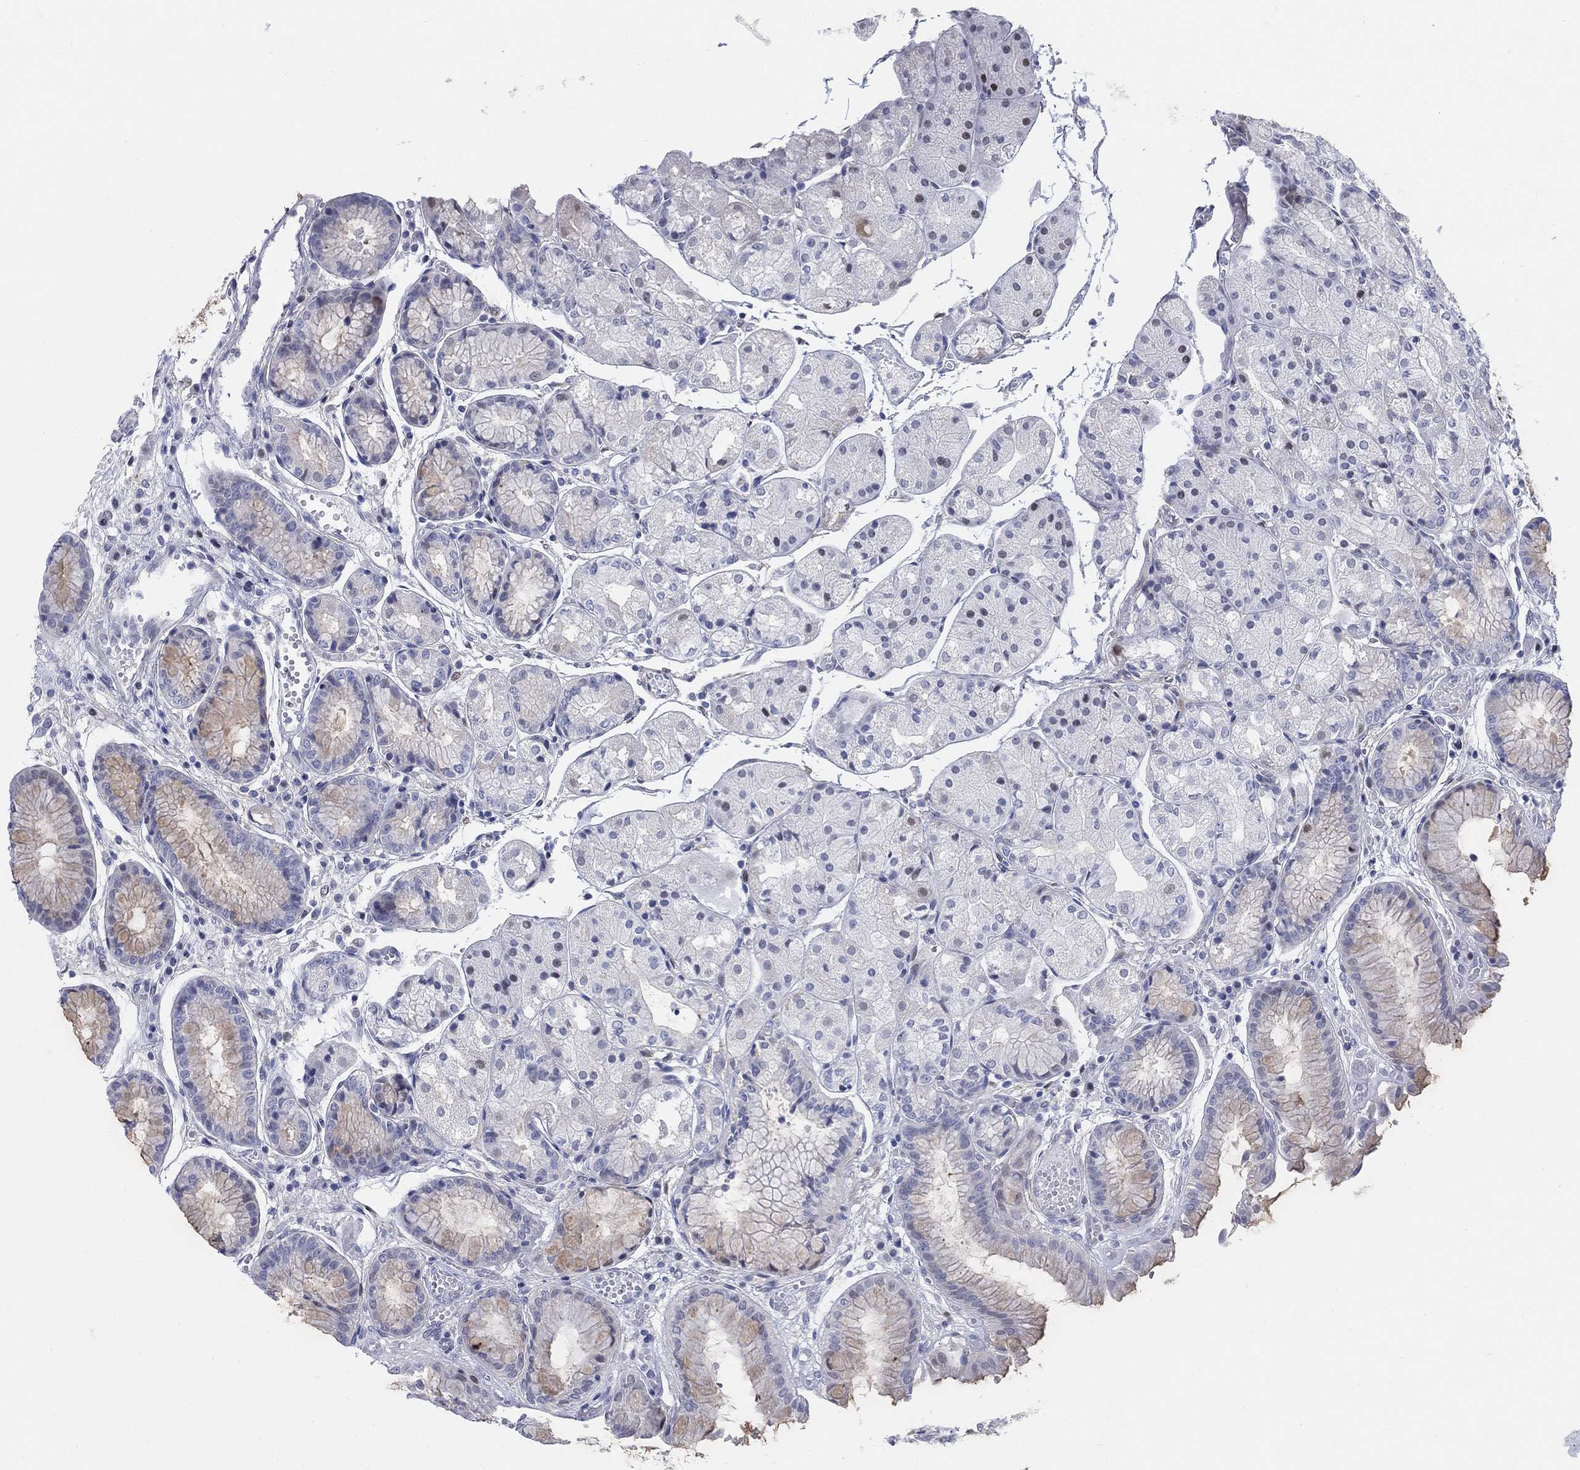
{"staining": {"intensity": "weak", "quantity": "<25%", "location": "cytoplasmic/membranous"}, "tissue": "stomach", "cell_type": "Glandular cells", "image_type": "normal", "snomed": [{"axis": "morphology", "description": "Normal tissue, NOS"}, {"axis": "topography", "description": "Stomach, upper"}], "caption": "An image of human stomach is negative for staining in glandular cells.", "gene": "MYO3A", "patient": {"sex": "male", "age": 72}}